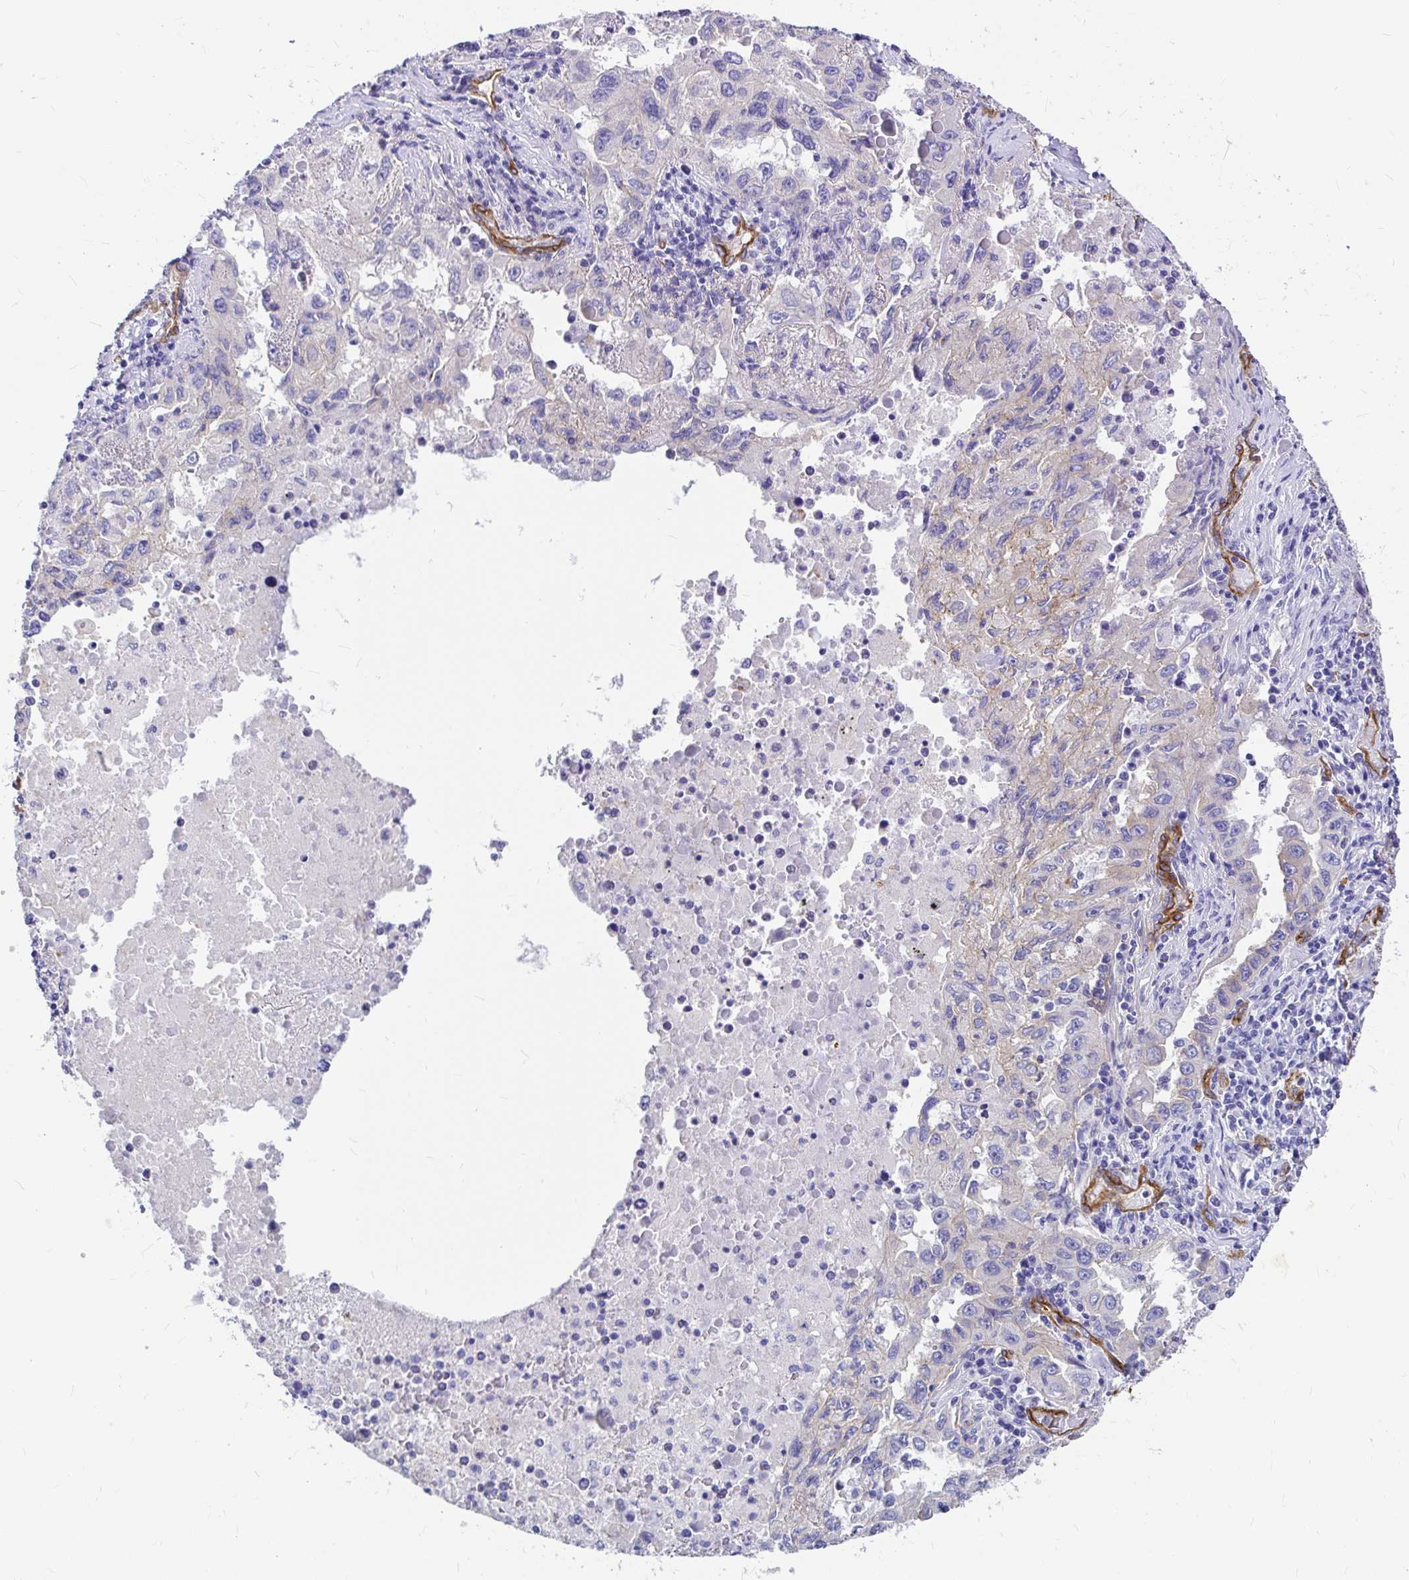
{"staining": {"intensity": "weak", "quantity": "<25%", "location": "cytoplasmic/membranous"}, "tissue": "lung cancer", "cell_type": "Tumor cells", "image_type": "cancer", "snomed": [{"axis": "morphology", "description": "Adenocarcinoma, NOS"}, {"axis": "topography", "description": "Lung"}], "caption": "The immunohistochemistry (IHC) image has no significant staining in tumor cells of lung adenocarcinoma tissue. (DAB immunohistochemistry with hematoxylin counter stain).", "gene": "MYO1B", "patient": {"sex": "female", "age": 73}}